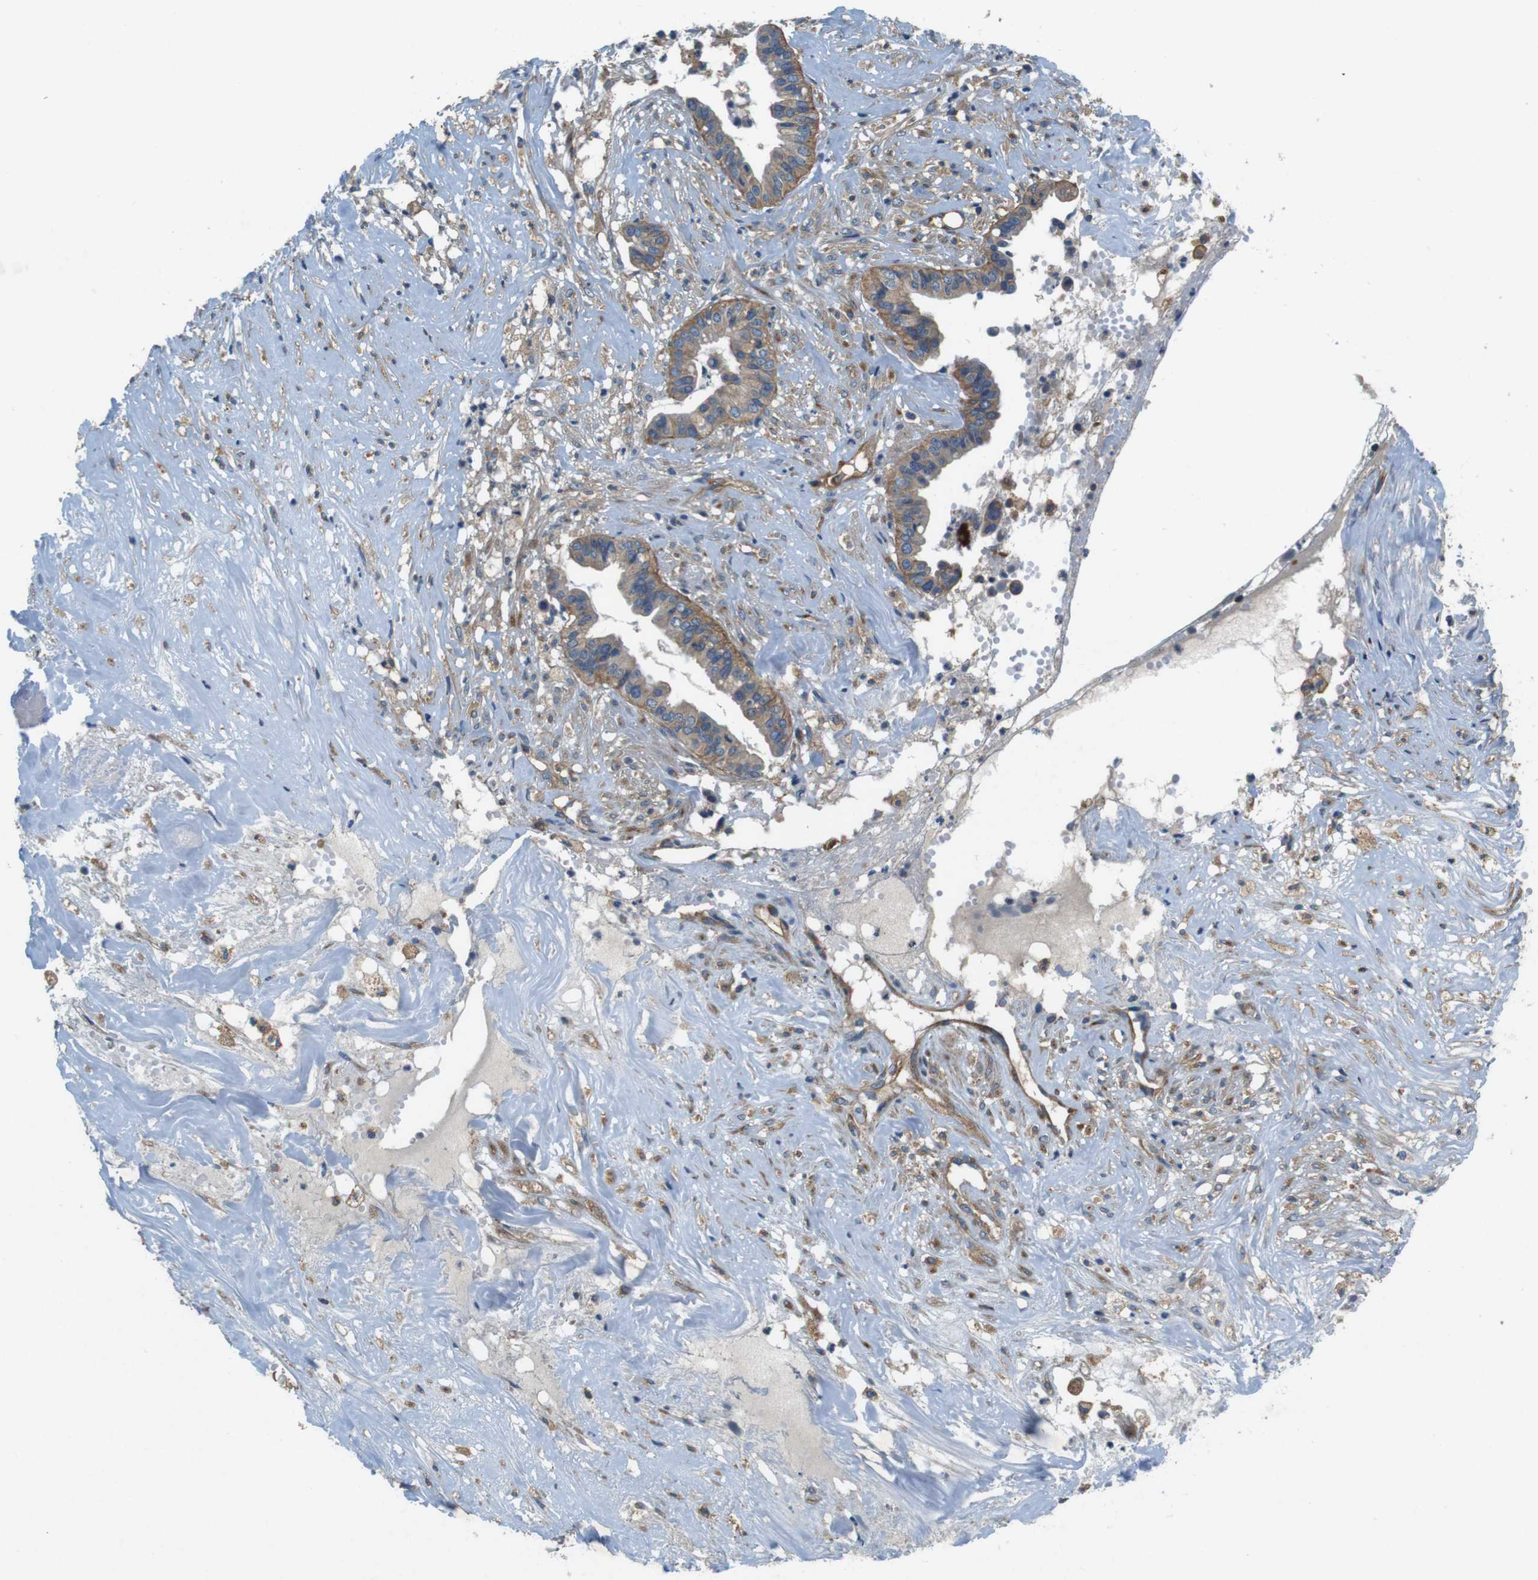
{"staining": {"intensity": "moderate", "quantity": ">75%", "location": "cytoplasmic/membranous"}, "tissue": "liver cancer", "cell_type": "Tumor cells", "image_type": "cancer", "snomed": [{"axis": "morphology", "description": "Cholangiocarcinoma"}, {"axis": "topography", "description": "Liver"}], "caption": "DAB (3,3'-diaminobenzidine) immunohistochemical staining of human liver cancer exhibits moderate cytoplasmic/membranous protein positivity in approximately >75% of tumor cells. (brown staining indicates protein expression, while blue staining denotes nuclei).", "gene": "DENND4C", "patient": {"sex": "female", "age": 61}}